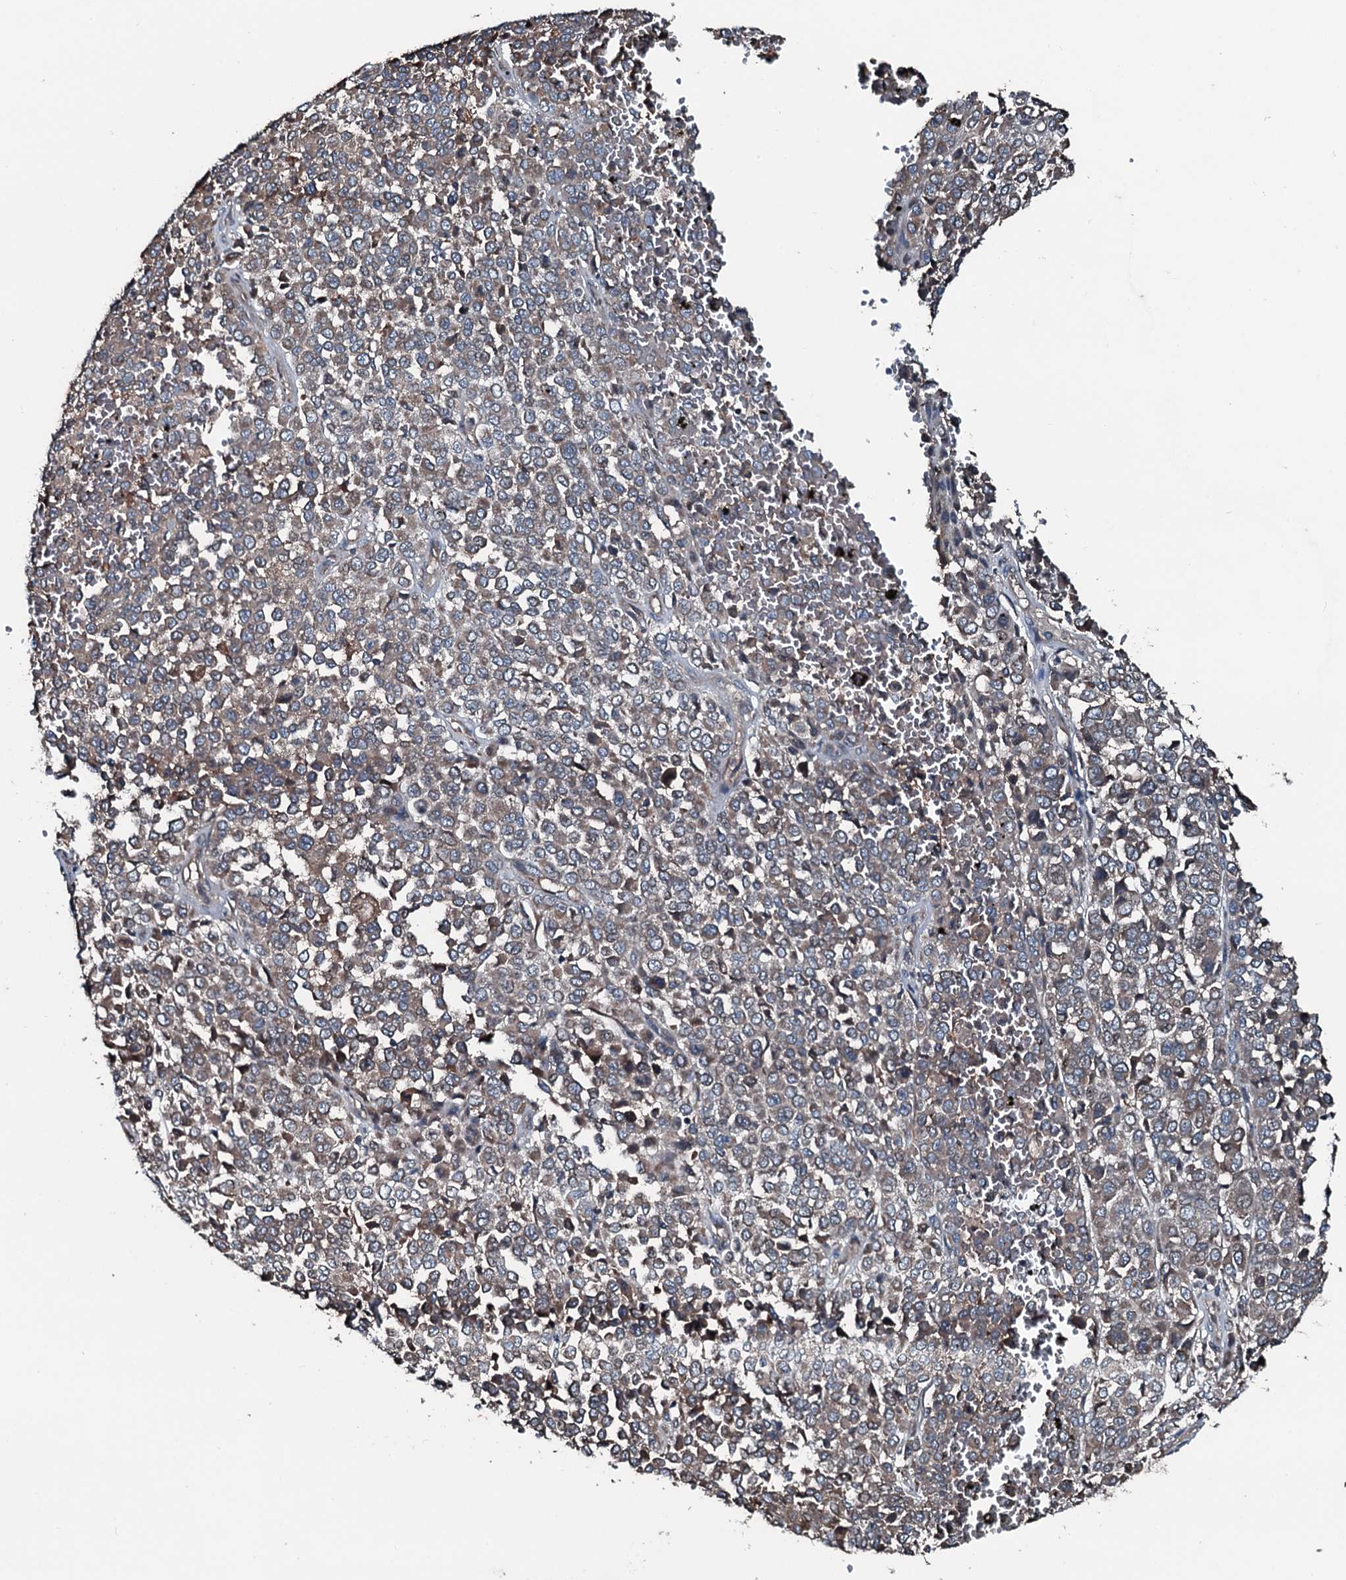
{"staining": {"intensity": "moderate", "quantity": ">75%", "location": "cytoplasmic/membranous"}, "tissue": "melanoma", "cell_type": "Tumor cells", "image_type": "cancer", "snomed": [{"axis": "morphology", "description": "Malignant melanoma, Metastatic site"}, {"axis": "topography", "description": "Pancreas"}], "caption": "High-magnification brightfield microscopy of melanoma stained with DAB (brown) and counterstained with hematoxylin (blue). tumor cells exhibit moderate cytoplasmic/membranous positivity is present in about>75% of cells. The staining was performed using DAB (3,3'-diaminobenzidine) to visualize the protein expression in brown, while the nuclei were stained in blue with hematoxylin (Magnification: 20x).", "gene": "AARS1", "patient": {"sex": "female", "age": 30}}